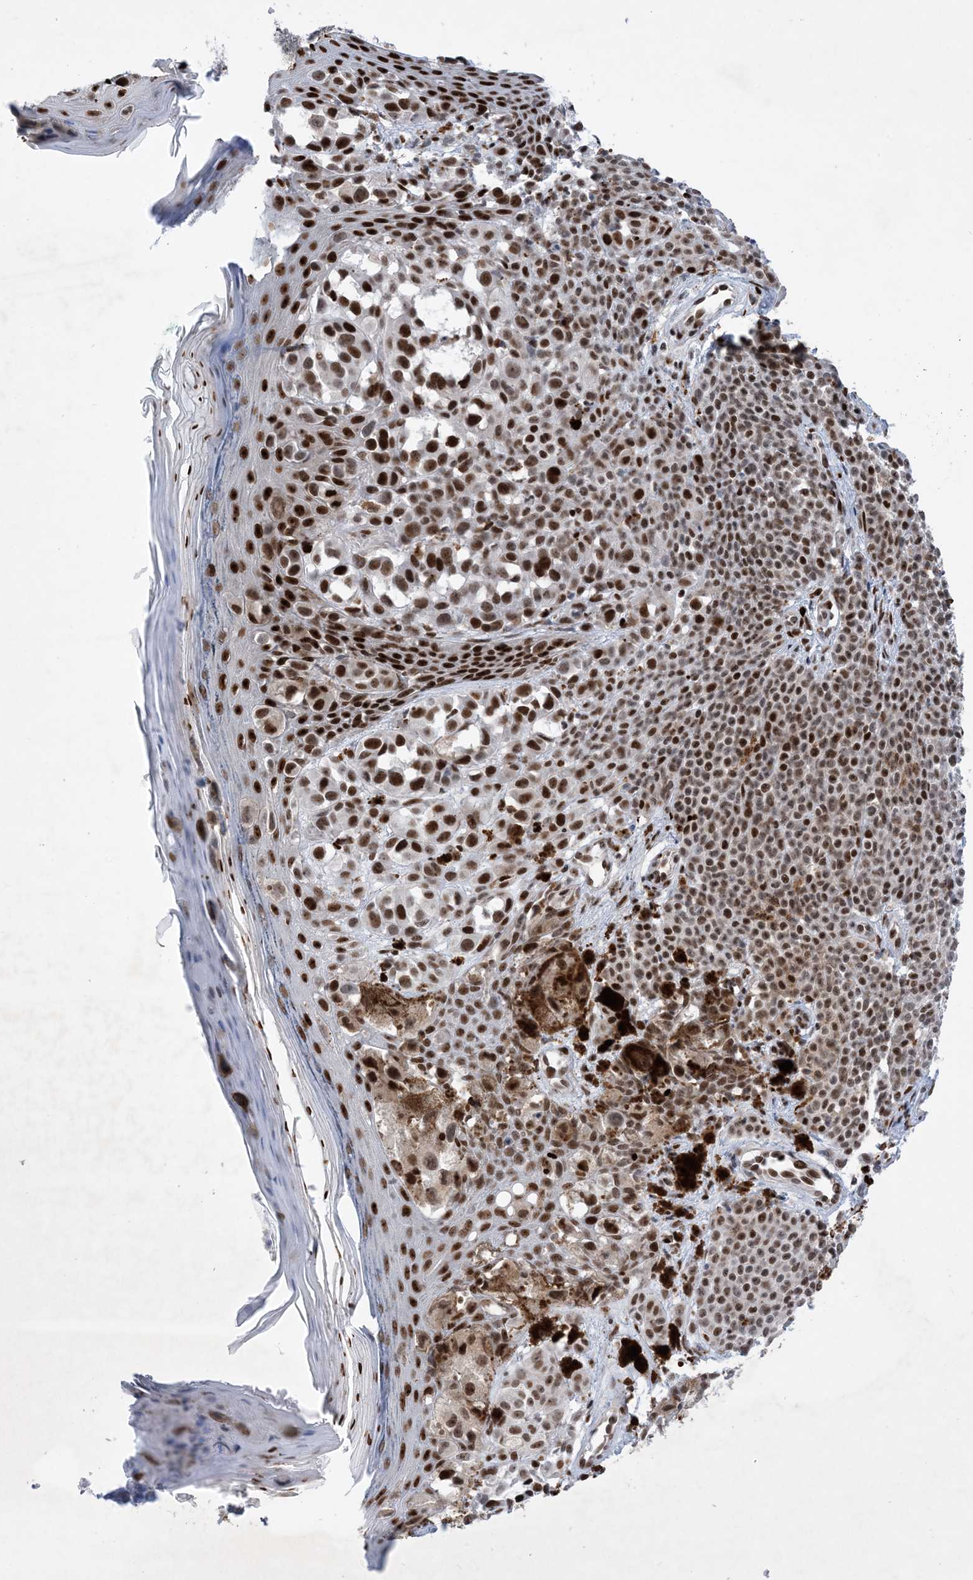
{"staining": {"intensity": "strong", "quantity": ">75%", "location": "nuclear"}, "tissue": "melanoma", "cell_type": "Tumor cells", "image_type": "cancer", "snomed": [{"axis": "morphology", "description": "Malignant melanoma, NOS"}, {"axis": "topography", "description": "Skin of leg"}], "caption": "A high-resolution image shows immunohistochemistry staining of malignant melanoma, which reveals strong nuclear positivity in about >75% of tumor cells.", "gene": "TSPYL1", "patient": {"sex": "female", "age": 72}}